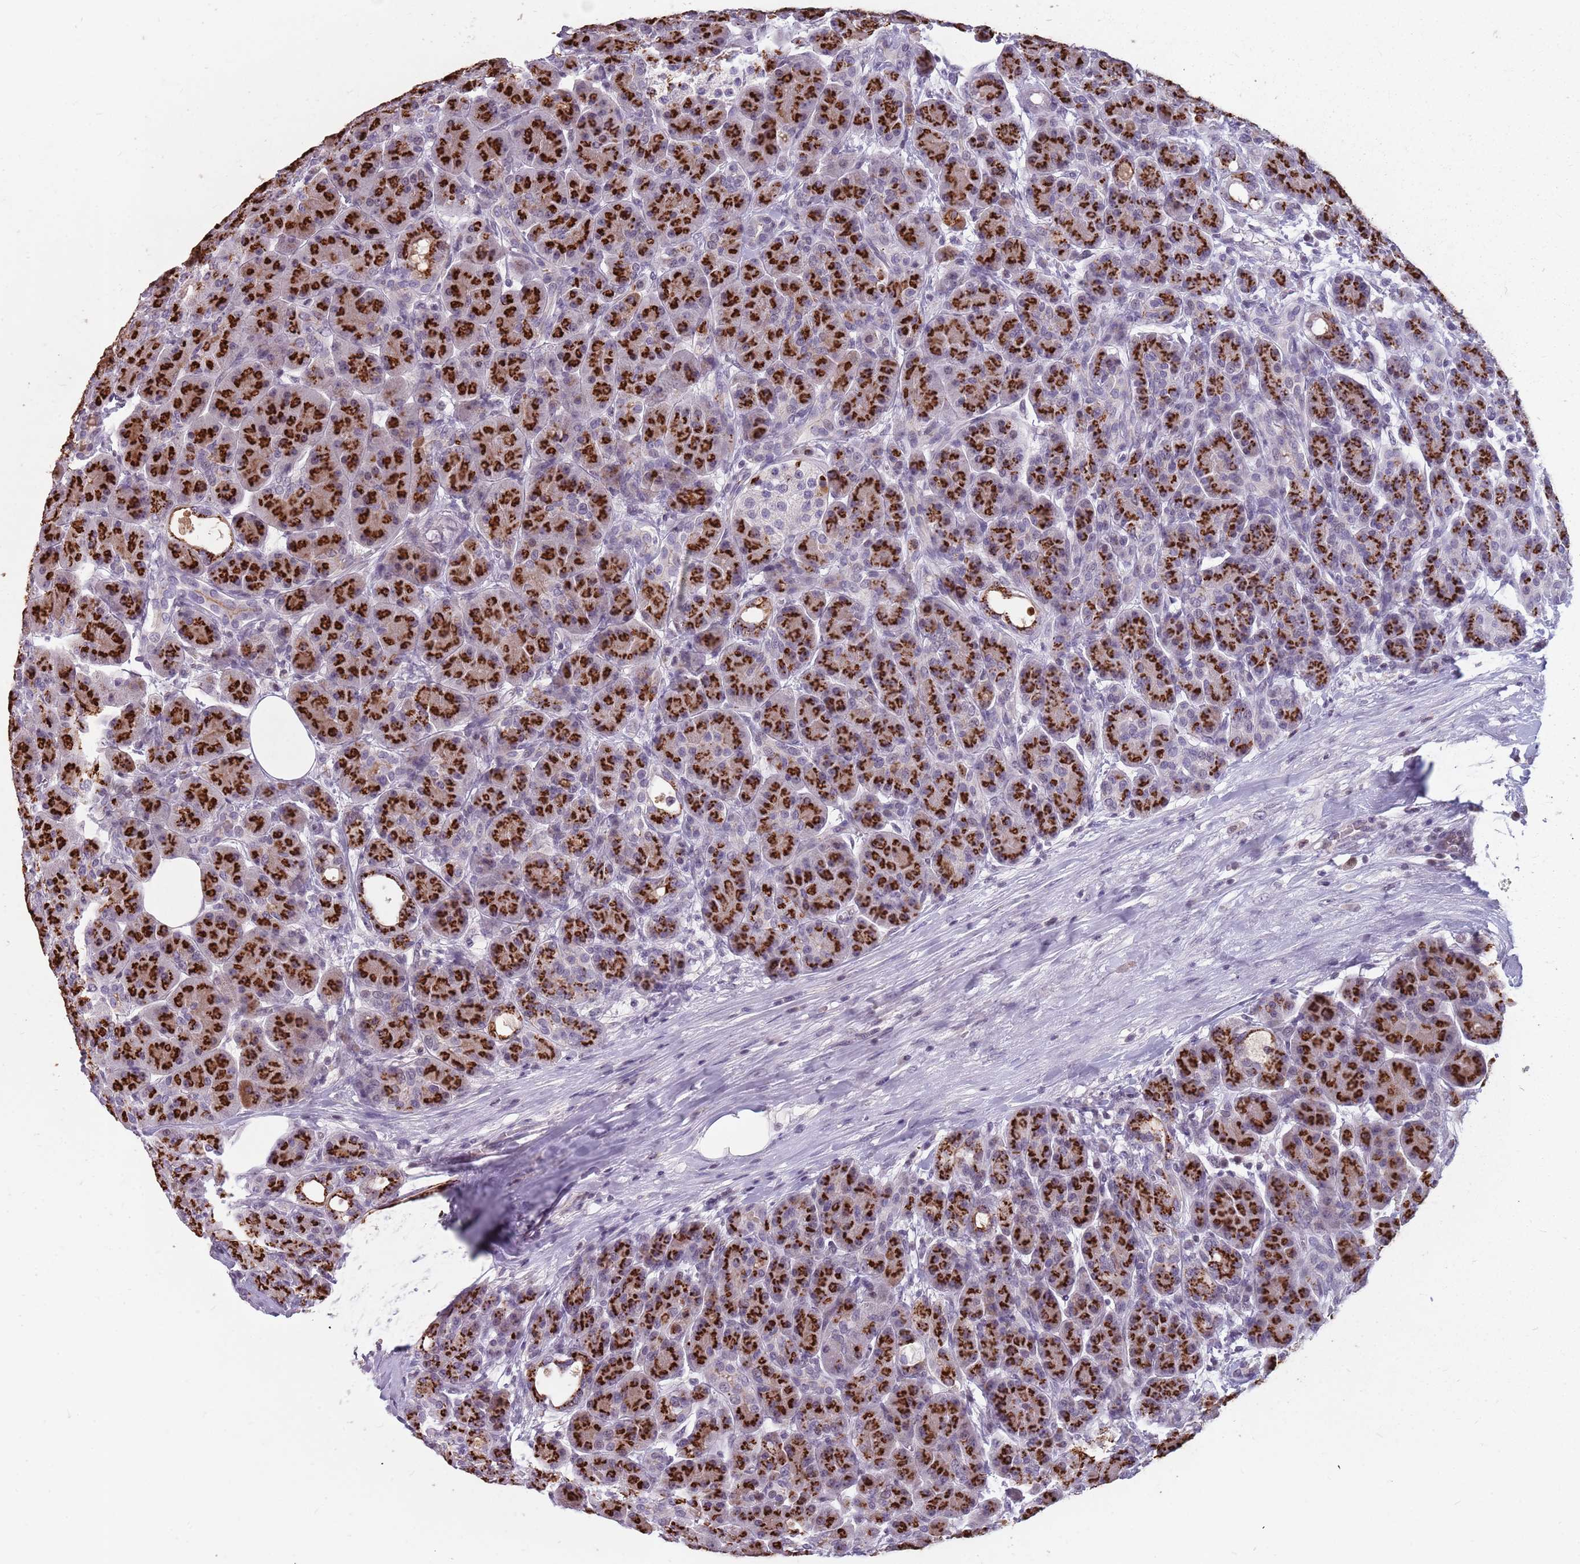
{"staining": {"intensity": "strong", "quantity": "25%-75%", "location": "cytoplasmic/membranous"}, "tissue": "pancreas", "cell_type": "Exocrine glandular cells", "image_type": "normal", "snomed": [{"axis": "morphology", "description": "Normal tissue, NOS"}, {"axis": "topography", "description": "Pancreas"}], "caption": "Human pancreas stained for a protein (brown) demonstrates strong cytoplasmic/membranous positive staining in approximately 25%-75% of exocrine glandular cells.", "gene": "NEK6", "patient": {"sex": "male", "age": 63}}